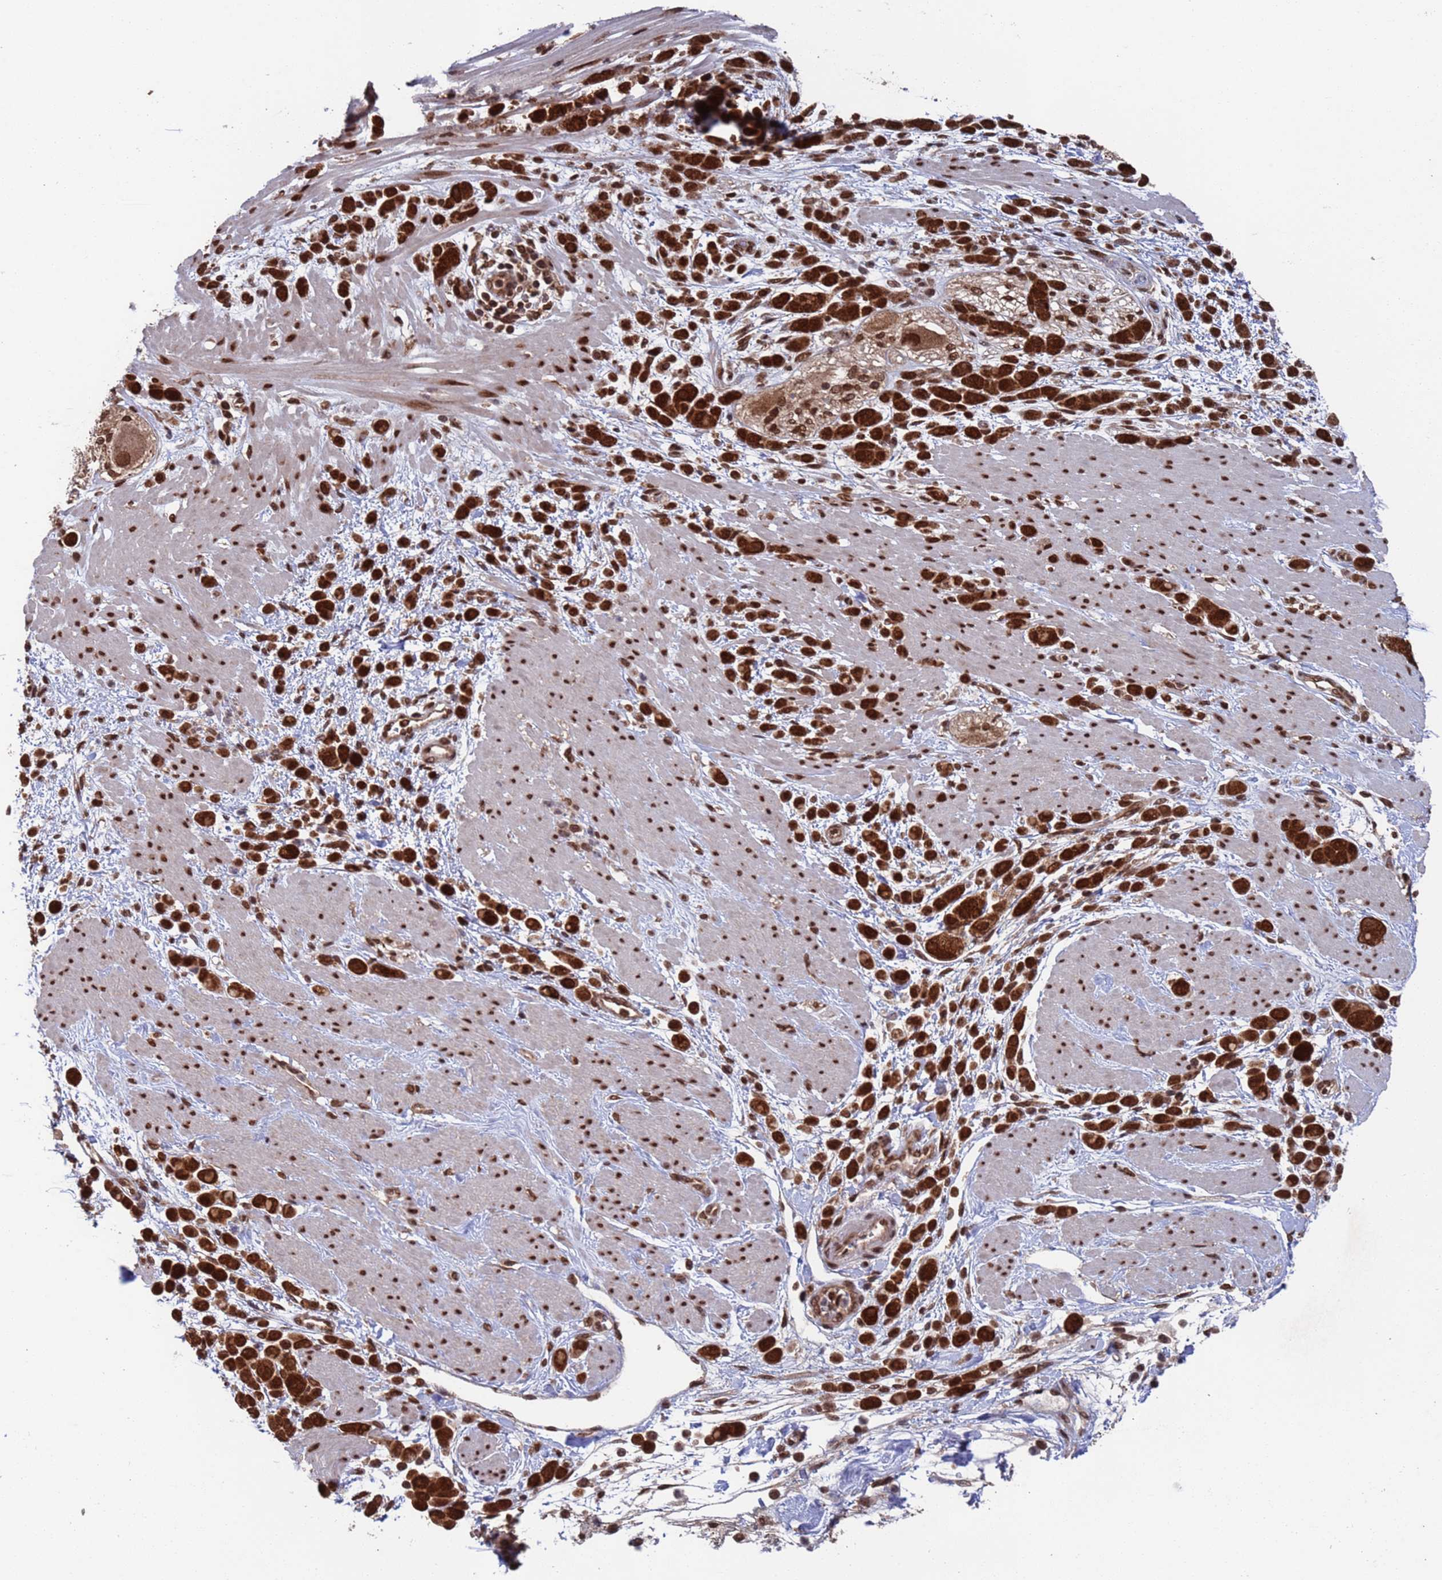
{"staining": {"intensity": "strong", "quantity": ">75%", "location": "cytoplasmic/membranous,nuclear"}, "tissue": "pancreatic cancer", "cell_type": "Tumor cells", "image_type": "cancer", "snomed": [{"axis": "morphology", "description": "Normal tissue, NOS"}, {"axis": "morphology", "description": "Adenocarcinoma, NOS"}, {"axis": "topography", "description": "Pancreas"}], "caption": "Immunohistochemical staining of pancreatic cancer demonstrates high levels of strong cytoplasmic/membranous and nuclear protein staining in about >75% of tumor cells.", "gene": "FUBP3", "patient": {"sex": "female", "age": 64}}